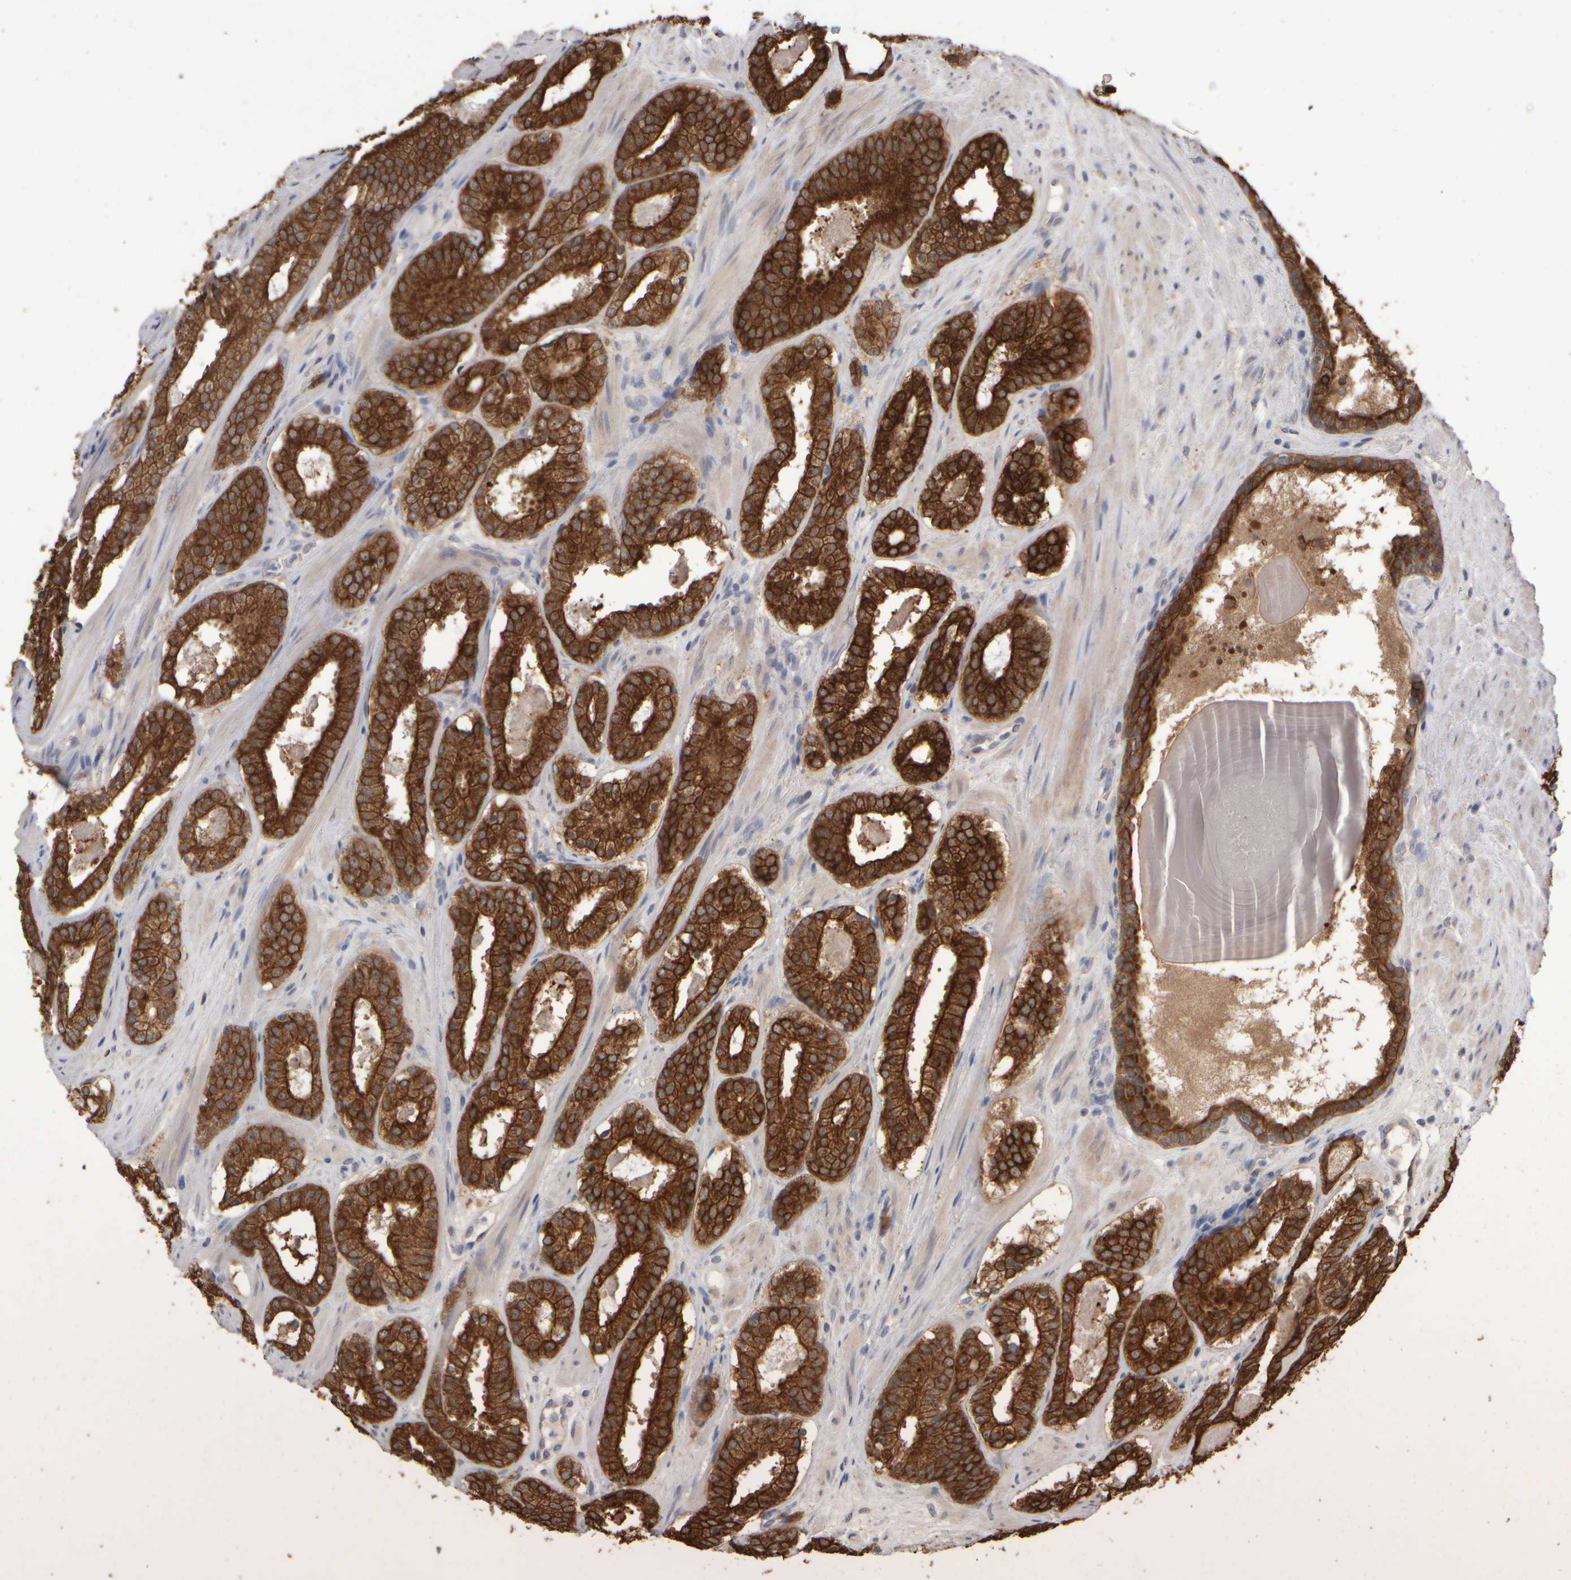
{"staining": {"intensity": "strong", "quantity": ">75%", "location": "cytoplasmic/membranous"}, "tissue": "prostate cancer", "cell_type": "Tumor cells", "image_type": "cancer", "snomed": [{"axis": "morphology", "description": "Adenocarcinoma, Low grade"}, {"axis": "topography", "description": "Prostate"}], "caption": "Prostate cancer stained with a brown dye reveals strong cytoplasmic/membranous positive staining in about >75% of tumor cells.", "gene": "EPHX2", "patient": {"sex": "male", "age": 69}}